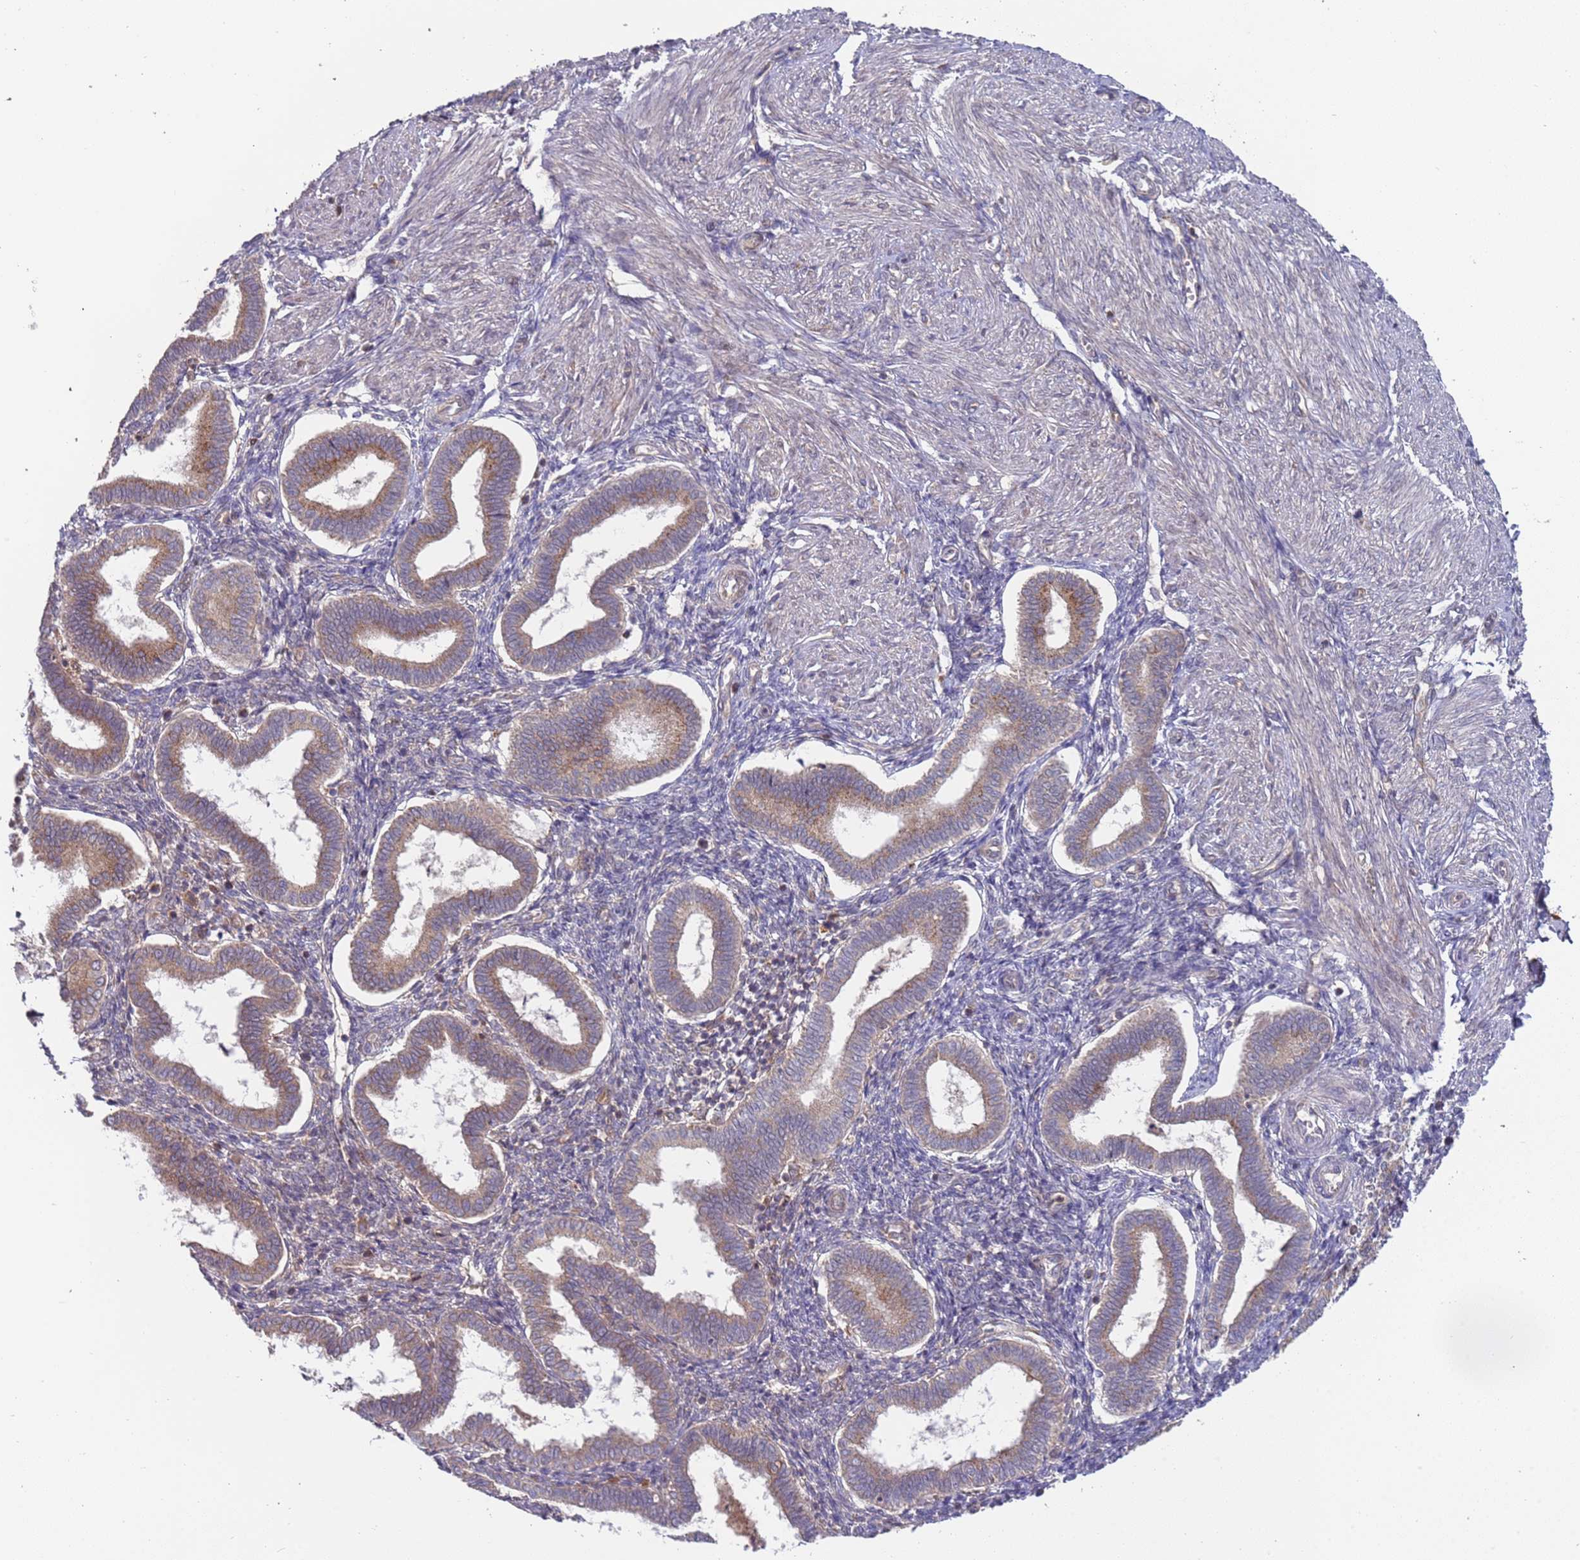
{"staining": {"intensity": "negative", "quantity": "none", "location": "none"}, "tissue": "endometrium", "cell_type": "Cells in endometrial stroma", "image_type": "normal", "snomed": [{"axis": "morphology", "description": "Normal tissue, NOS"}, {"axis": "topography", "description": "Endometrium"}], "caption": "Immunohistochemistry histopathology image of benign human endometrium stained for a protein (brown), which reveals no expression in cells in endometrial stroma.", "gene": "OR5A2", "patient": {"sex": "female", "age": 24}}